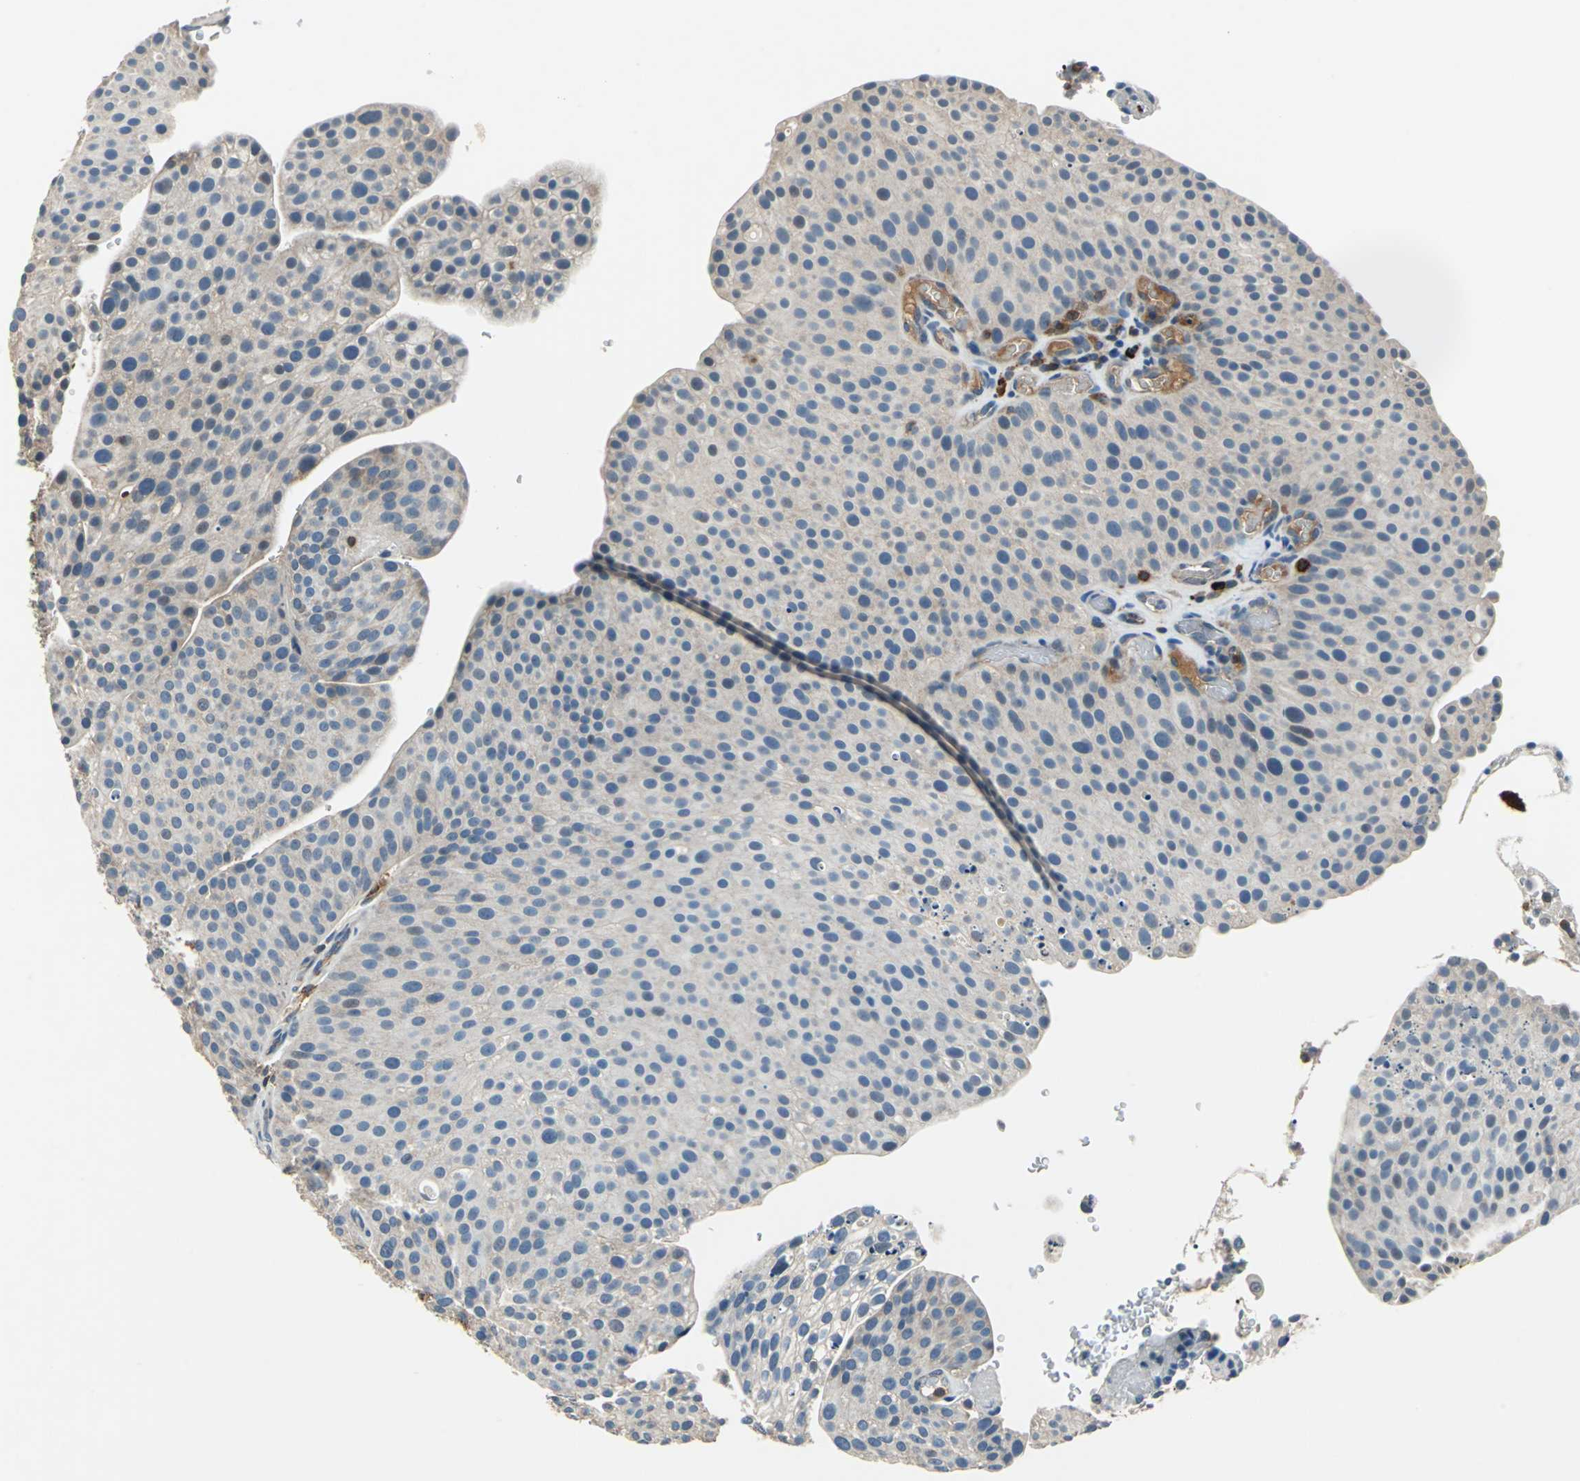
{"staining": {"intensity": "weak", "quantity": "25%-75%", "location": "cytoplasmic/membranous"}, "tissue": "urothelial cancer", "cell_type": "Tumor cells", "image_type": "cancer", "snomed": [{"axis": "morphology", "description": "Urothelial carcinoma, Low grade"}, {"axis": "topography", "description": "Smooth muscle"}, {"axis": "topography", "description": "Urinary bladder"}], "caption": "IHC staining of urothelial cancer, which displays low levels of weak cytoplasmic/membranous staining in approximately 25%-75% of tumor cells indicating weak cytoplasmic/membranous protein staining. The staining was performed using DAB (3,3'-diaminobenzidine) (brown) for protein detection and nuclei were counterstained in hematoxylin (blue).", "gene": "SLC19A2", "patient": {"sex": "male", "age": 60}}